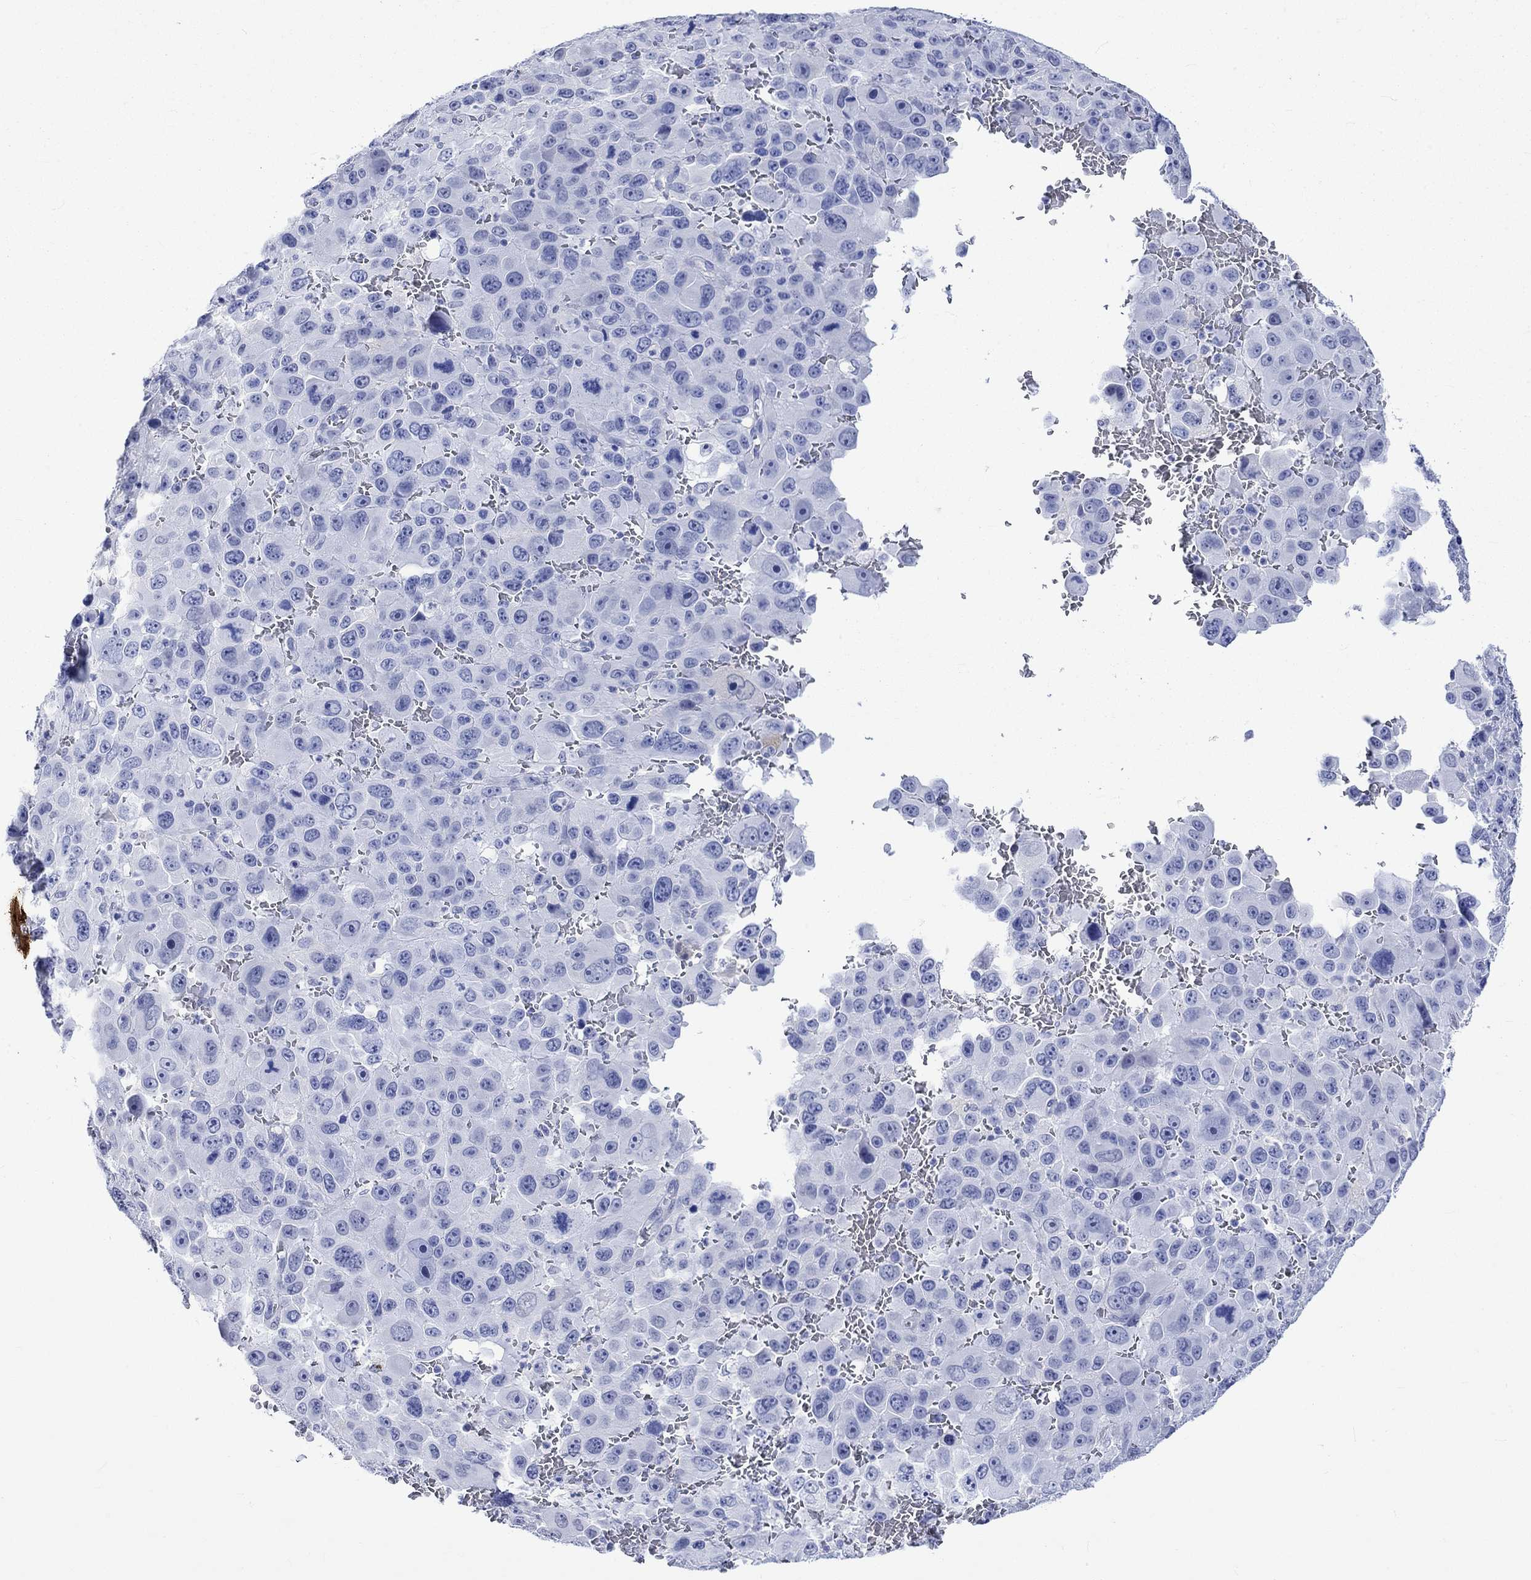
{"staining": {"intensity": "negative", "quantity": "none", "location": "none"}, "tissue": "melanoma", "cell_type": "Tumor cells", "image_type": "cancer", "snomed": [{"axis": "morphology", "description": "Malignant melanoma, NOS"}, {"axis": "topography", "description": "Skin"}], "caption": "An immunohistochemistry (IHC) image of malignant melanoma is shown. There is no staining in tumor cells of malignant melanoma.", "gene": "CRYAB", "patient": {"sex": "female", "age": 91}}